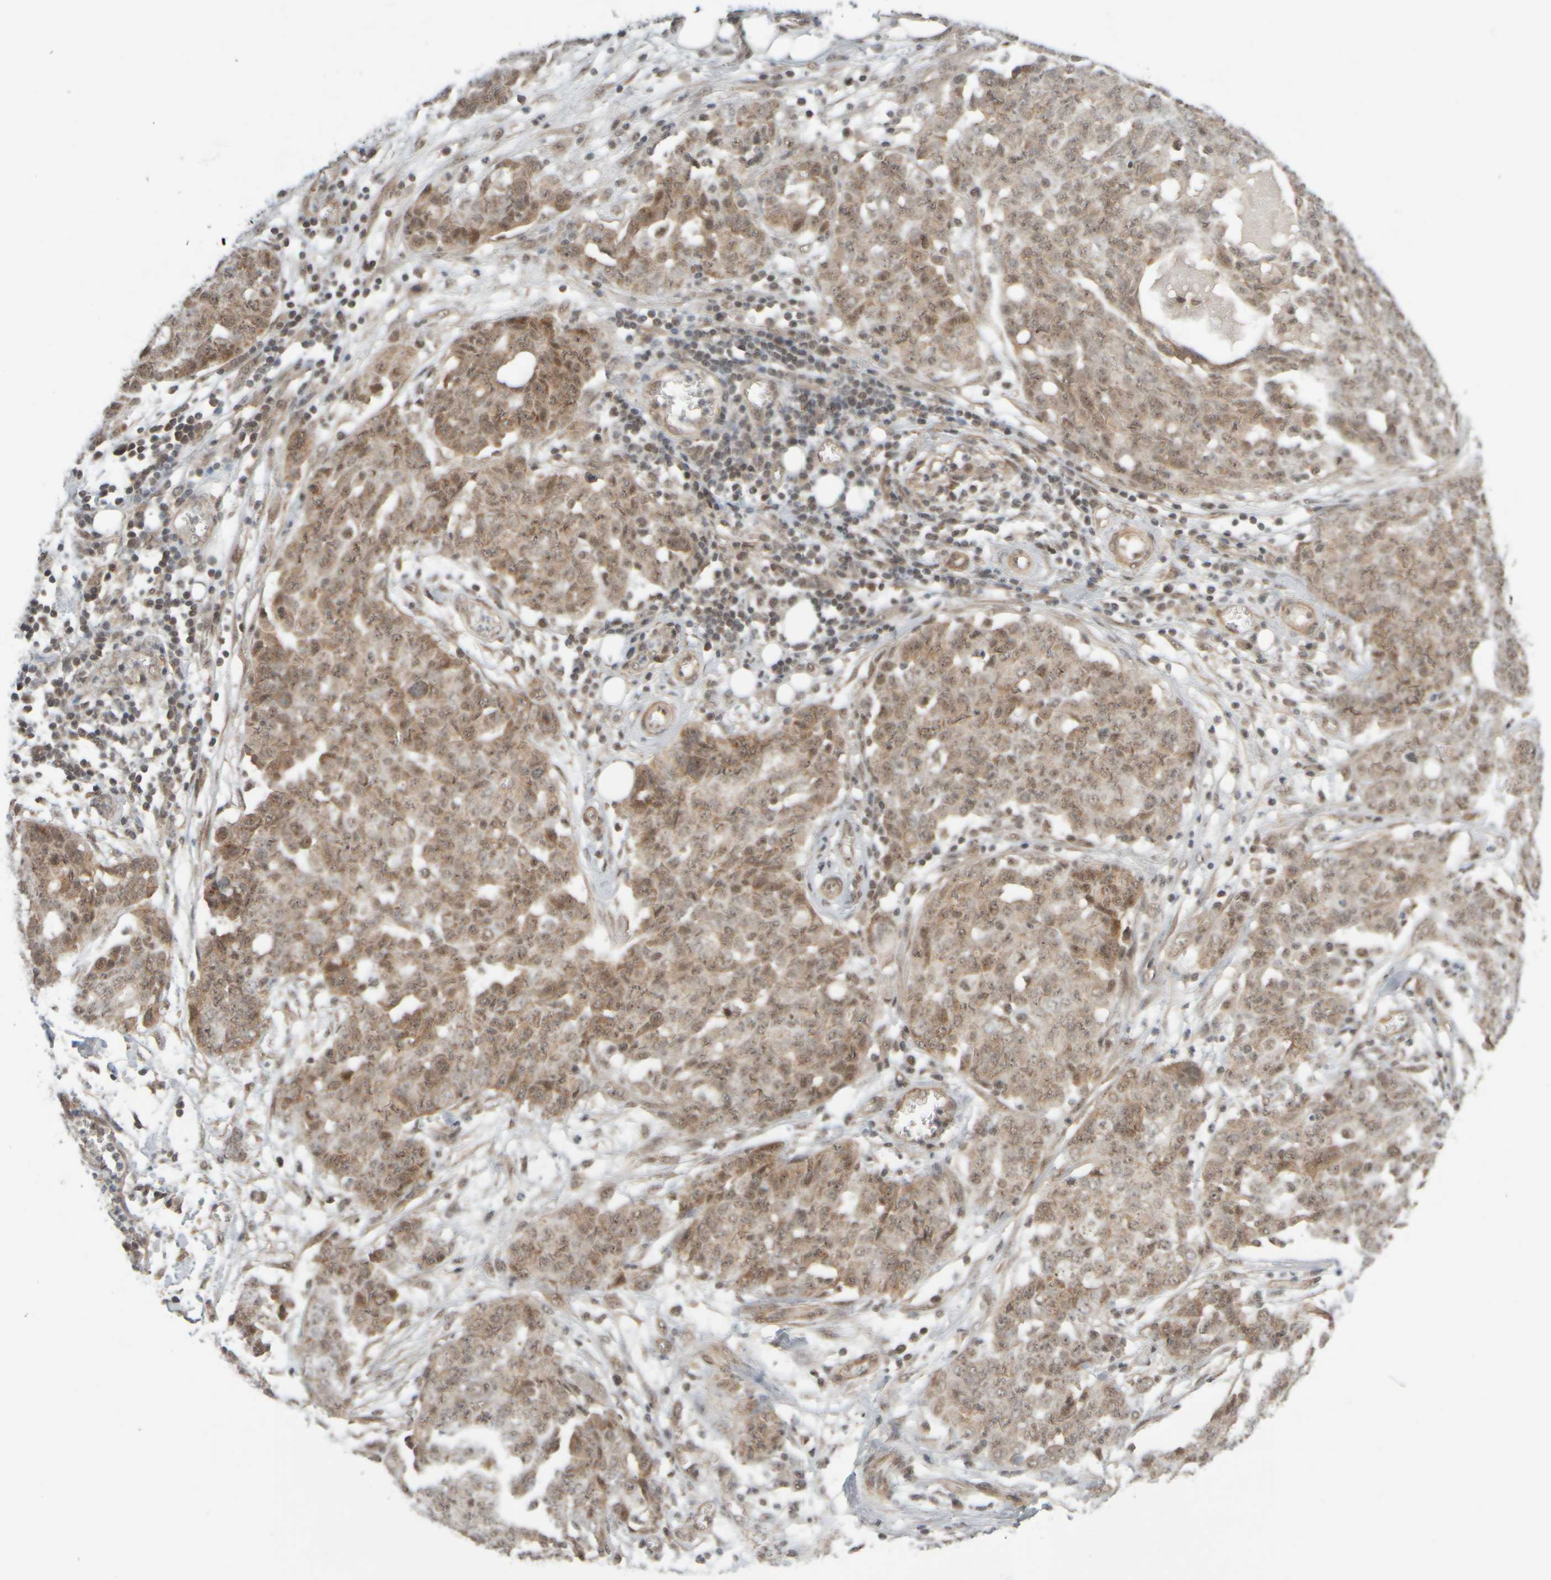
{"staining": {"intensity": "weak", "quantity": "25%-75%", "location": "cytoplasmic/membranous"}, "tissue": "ovarian cancer", "cell_type": "Tumor cells", "image_type": "cancer", "snomed": [{"axis": "morphology", "description": "Cystadenocarcinoma, serous, NOS"}, {"axis": "topography", "description": "Soft tissue"}, {"axis": "topography", "description": "Ovary"}], "caption": "Protein analysis of serous cystadenocarcinoma (ovarian) tissue shows weak cytoplasmic/membranous staining in approximately 25%-75% of tumor cells.", "gene": "SYNRG", "patient": {"sex": "female", "age": 57}}